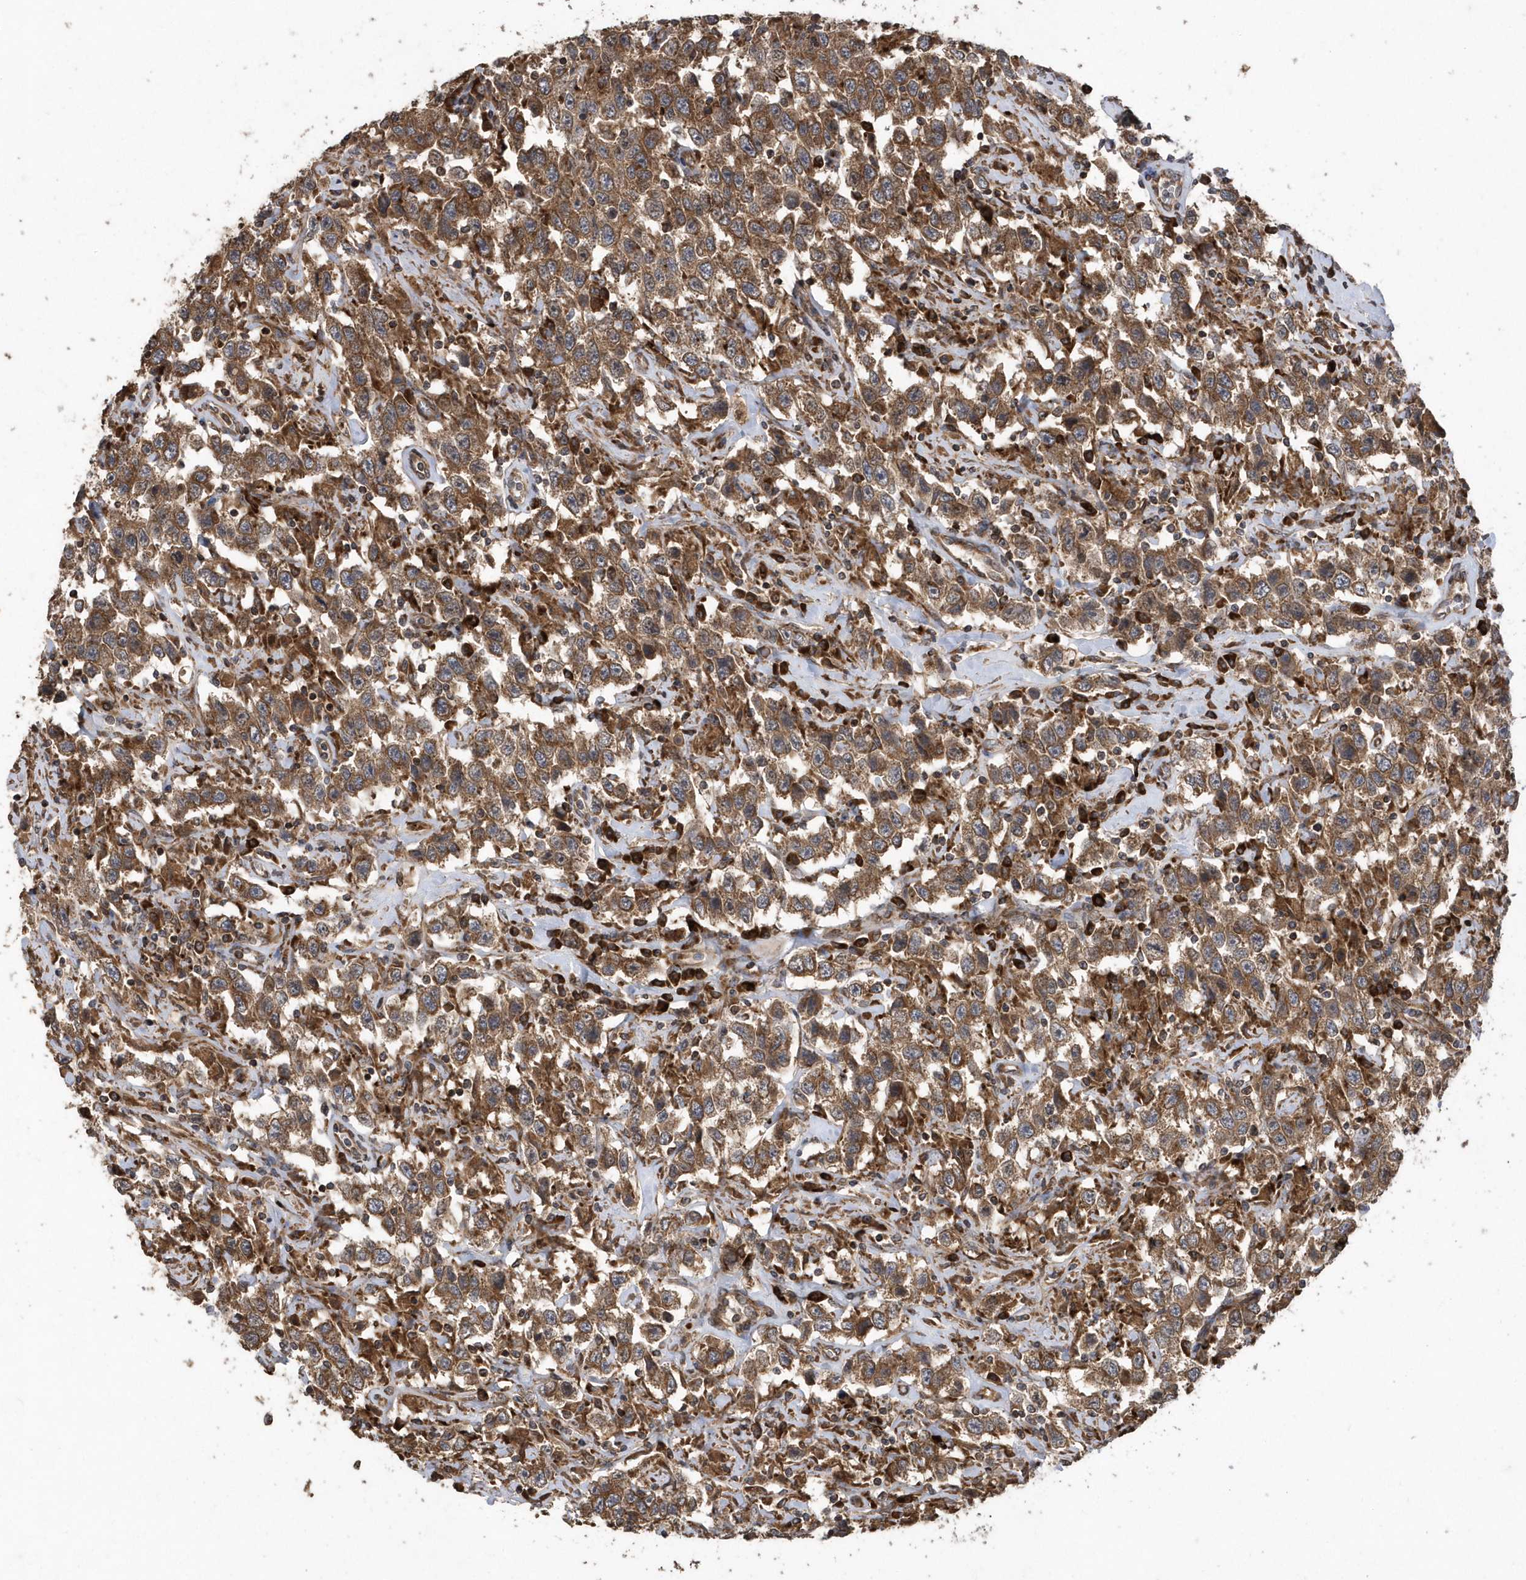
{"staining": {"intensity": "moderate", "quantity": ">75%", "location": "cytoplasmic/membranous"}, "tissue": "testis cancer", "cell_type": "Tumor cells", "image_type": "cancer", "snomed": [{"axis": "morphology", "description": "Seminoma, NOS"}, {"axis": "topography", "description": "Testis"}], "caption": "This image shows testis seminoma stained with immunohistochemistry to label a protein in brown. The cytoplasmic/membranous of tumor cells show moderate positivity for the protein. Nuclei are counter-stained blue.", "gene": "WASHC5", "patient": {"sex": "male", "age": 41}}